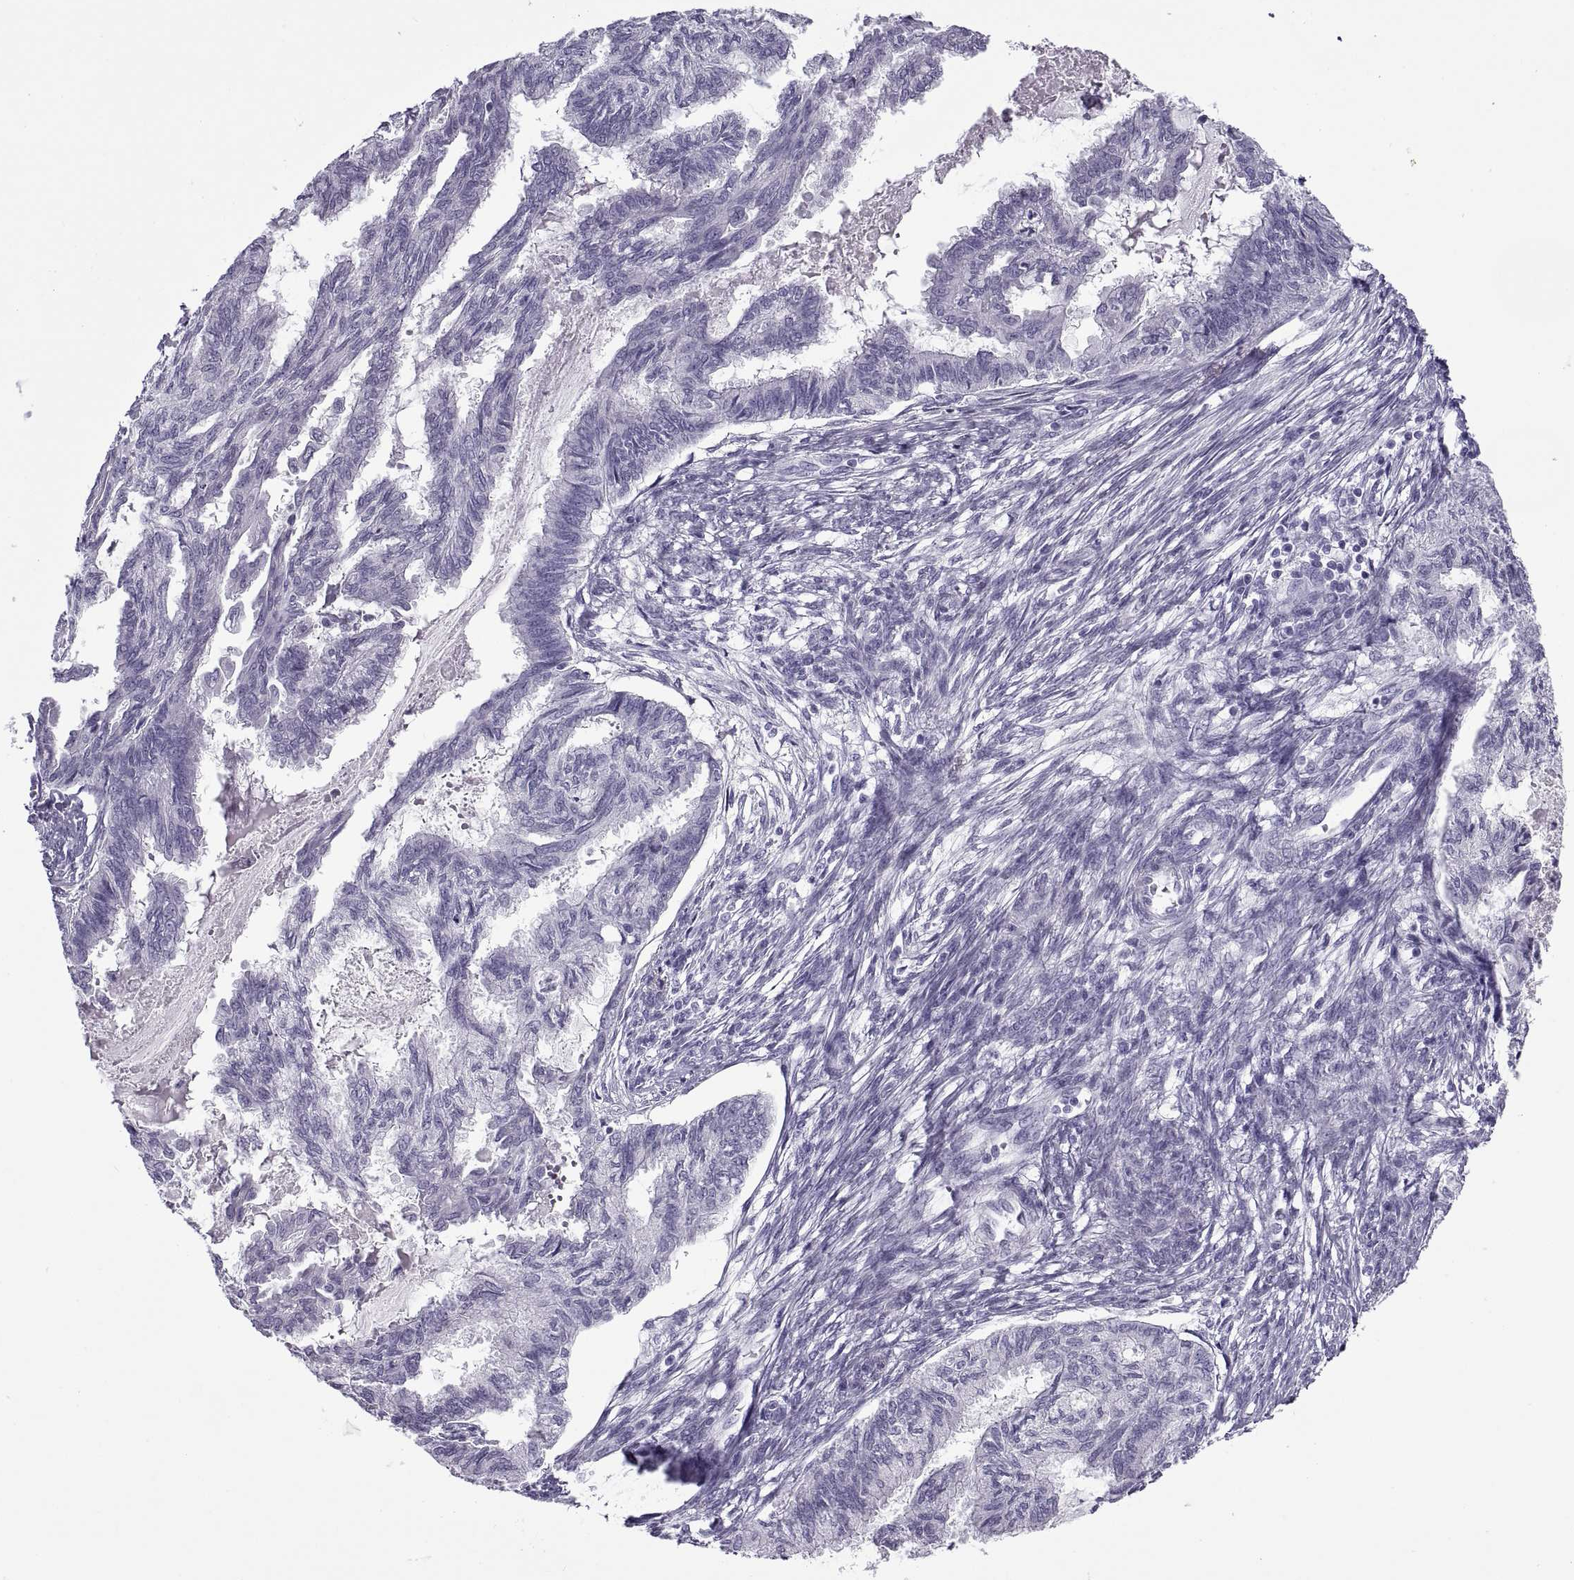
{"staining": {"intensity": "negative", "quantity": "none", "location": "none"}, "tissue": "endometrial cancer", "cell_type": "Tumor cells", "image_type": "cancer", "snomed": [{"axis": "morphology", "description": "Adenocarcinoma, NOS"}, {"axis": "topography", "description": "Endometrium"}], "caption": "Endometrial cancer (adenocarcinoma) was stained to show a protein in brown. There is no significant expression in tumor cells.", "gene": "RLBP1", "patient": {"sex": "female", "age": 86}}